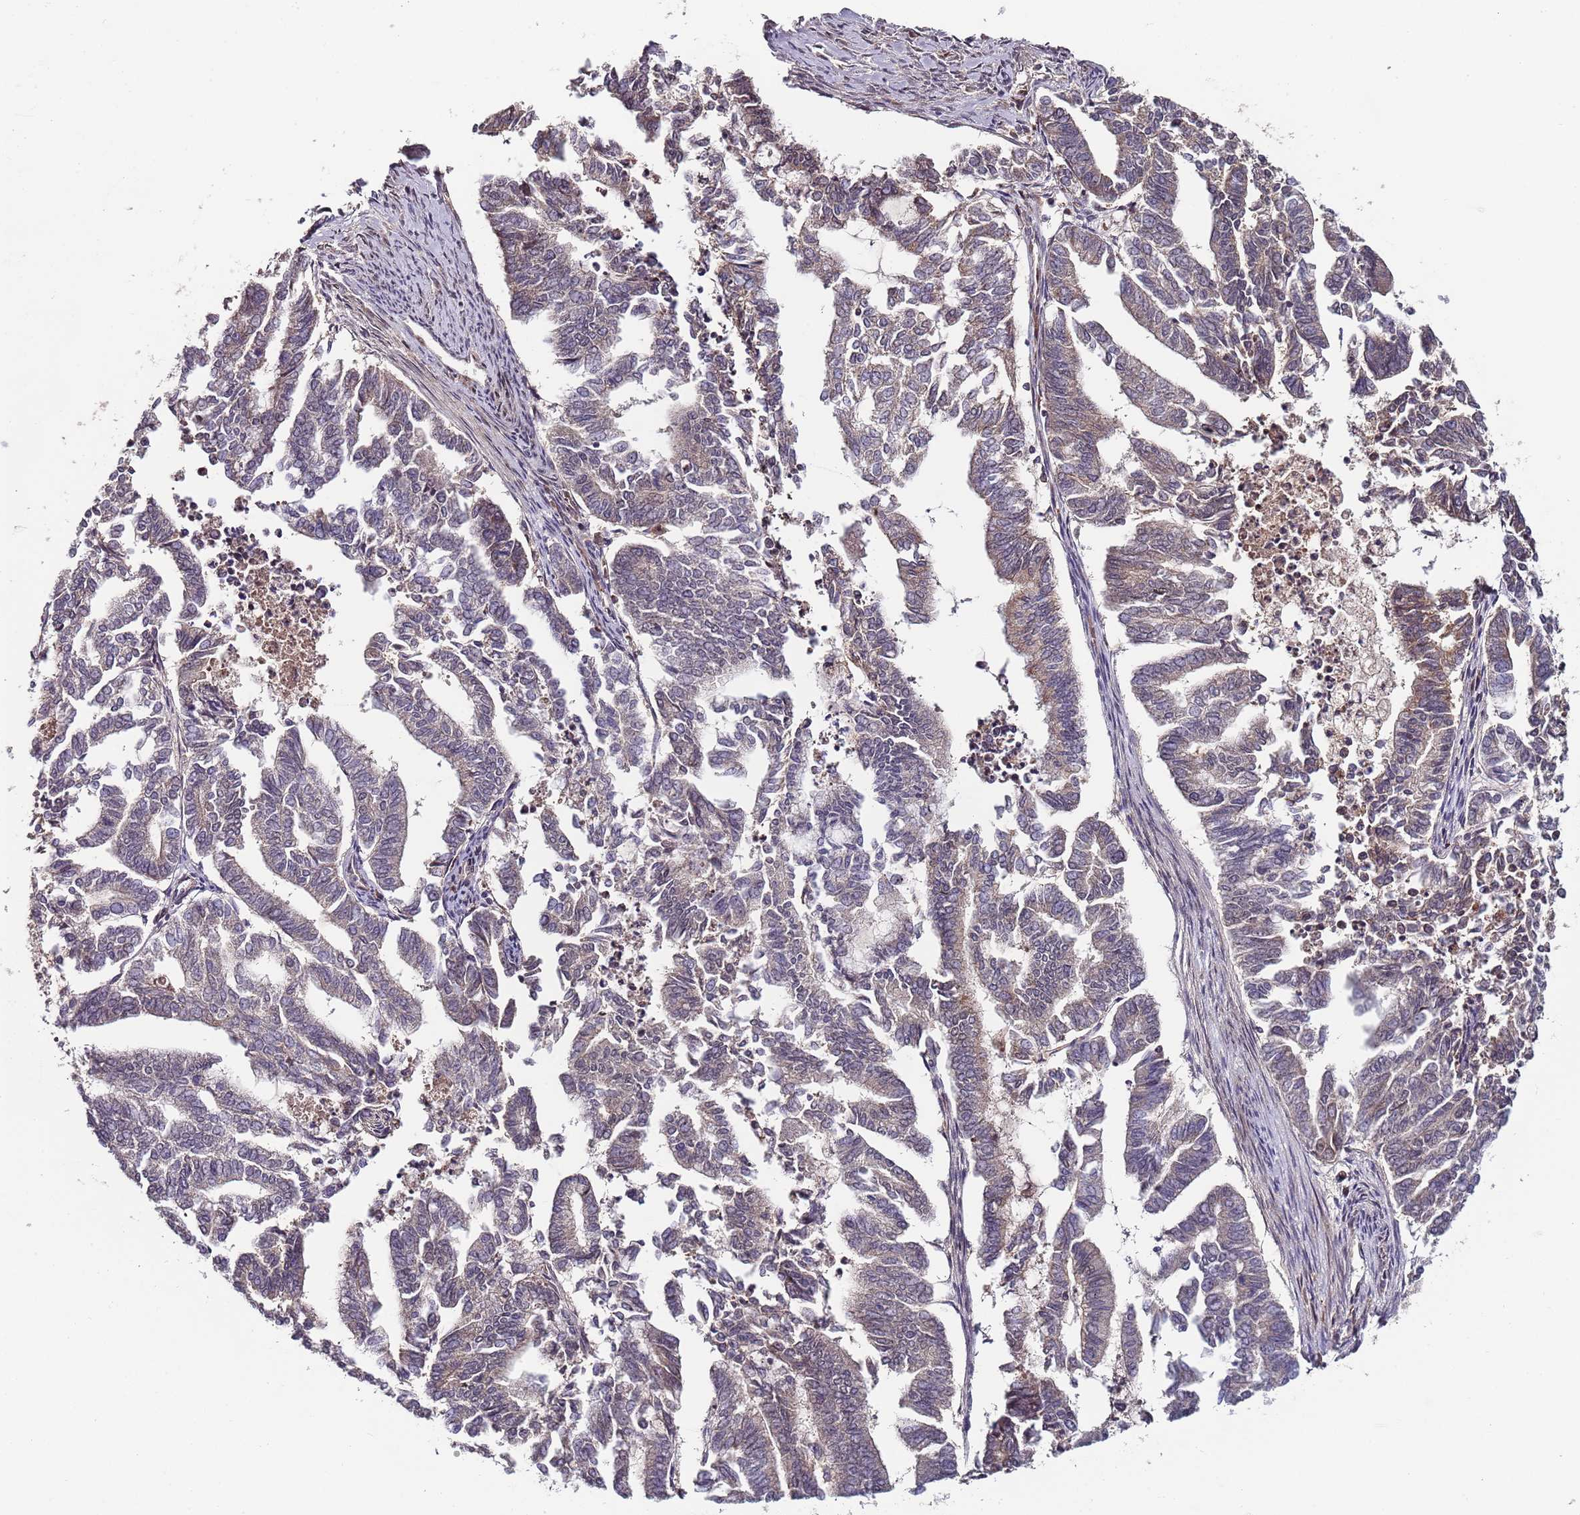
{"staining": {"intensity": "weak", "quantity": "<25%", "location": "nuclear"}, "tissue": "endometrial cancer", "cell_type": "Tumor cells", "image_type": "cancer", "snomed": [{"axis": "morphology", "description": "Adenocarcinoma, NOS"}, {"axis": "topography", "description": "Endometrium"}], "caption": "Endometrial cancer was stained to show a protein in brown. There is no significant positivity in tumor cells. (Immunohistochemistry, brightfield microscopy, high magnification).", "gene": "EDC3", "patient": {"sex": "female", "age": 79}}